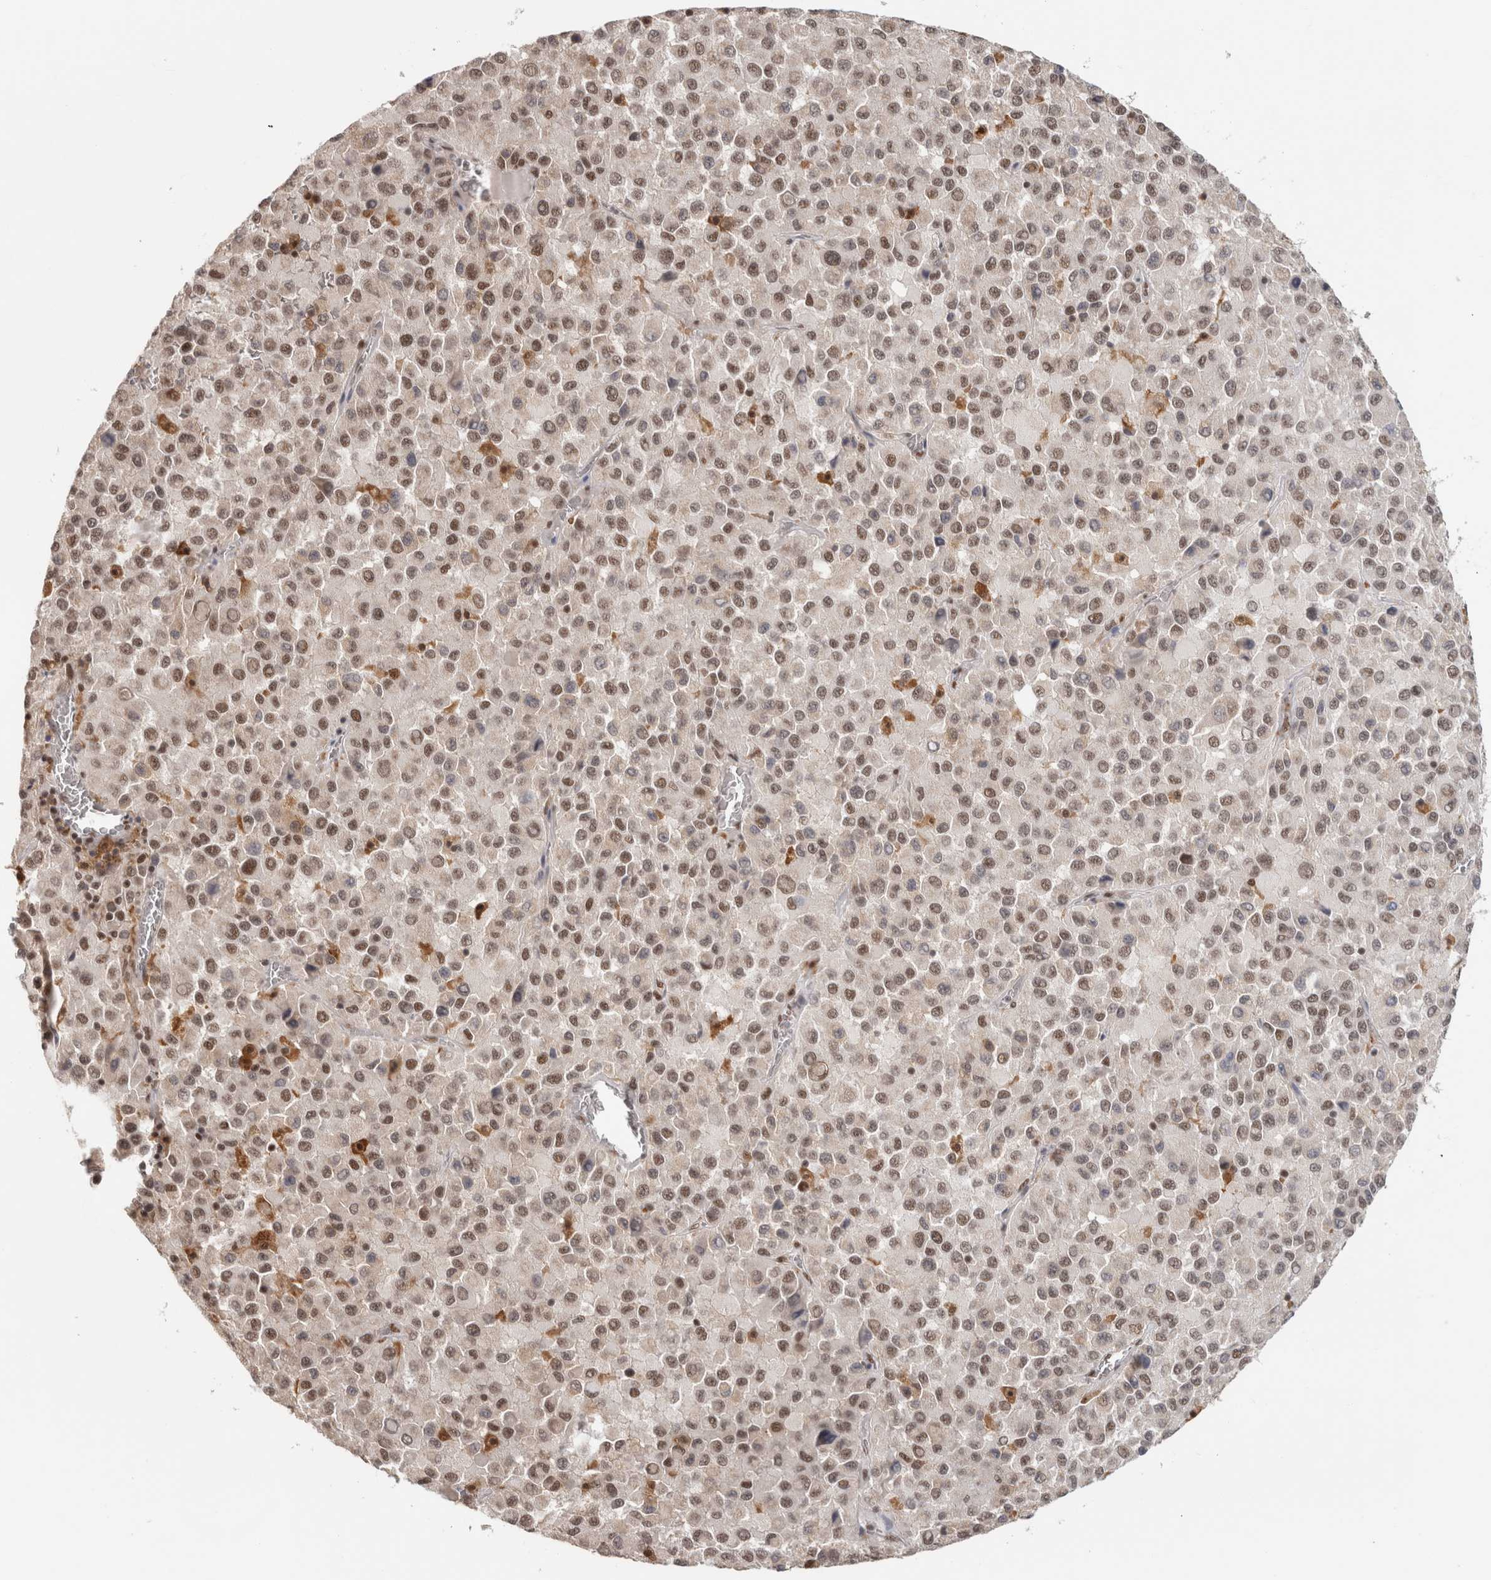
{"staining": {"intensity": "moderate", "quantity": ">75%", "location": "nuclear"}, "tissue": "melanoma", "cell_type": "Tumor cells", "image_type": "cancer", "snomed": [{"axis": "morphology", "description": "Malignant melanoma, Metastatic site"}, {"axis": "topography", "description": "Lung"}], "caption": "Immunohistochemistry of malignant melanoma (metastatic site) exhibits medium levels of moderate nuclear positivity in about >75% of tumor cells.", "gene": "ZNF830", "patient": {"sex": "male", "age": 64}}